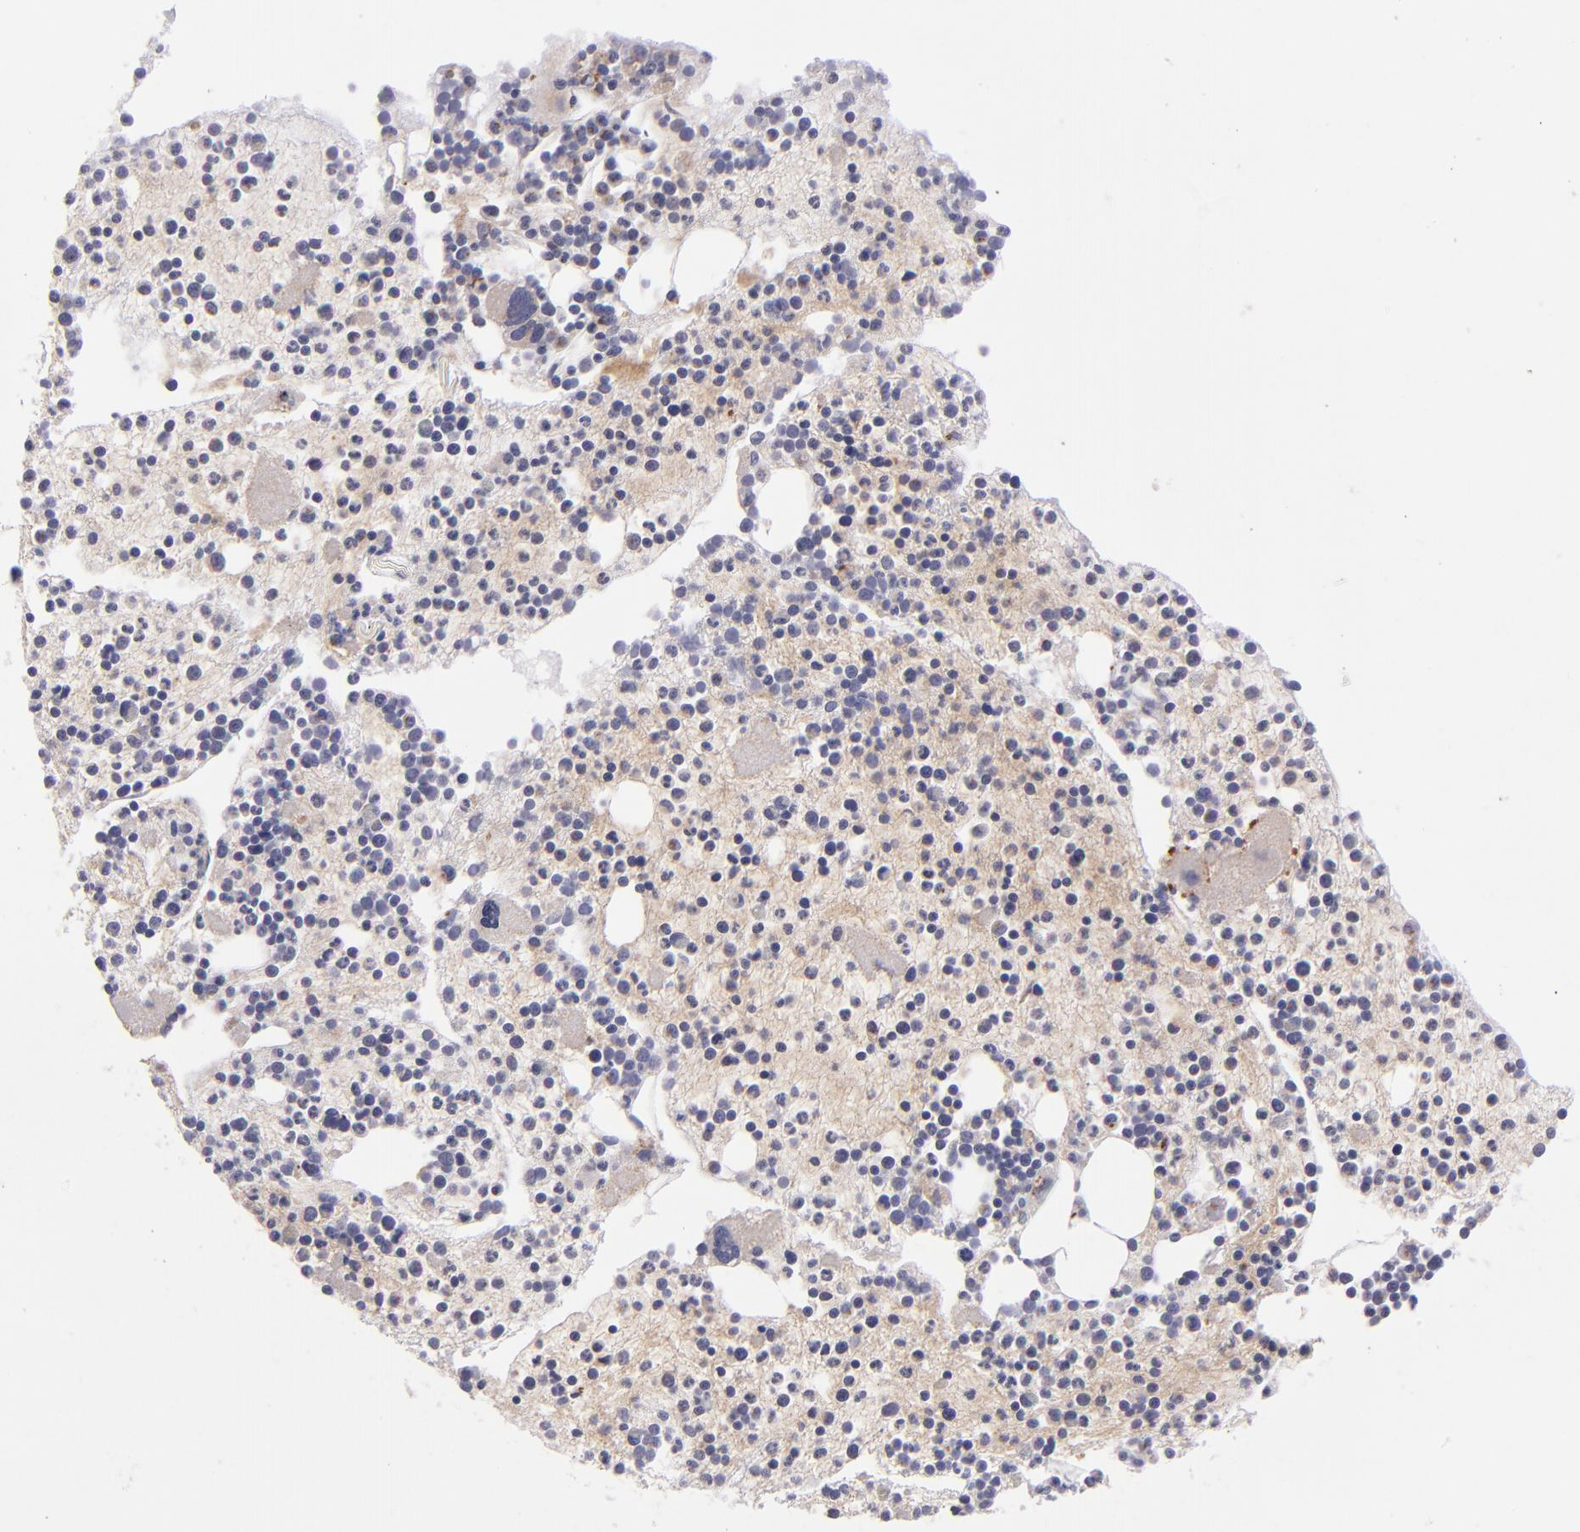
{"staining": {"intensity": "moderate", "quantity": "<25%", "location": "cytoplasmic/membranous"}, "tissue": "bone marrow", "cell_type": "Hematopoietic cells", "image_type": "normal", "snomed": [{"axis": "morphology", "description": "Normal tissue, NOS"}, {"axis": "topography", "description": "Bone marrow"}], "caption": "The histopathology image exhibits immunohistochemical staining of normal bone marrow. There is moderate cytoplasmic/membranous staining is identified in about <25% of hematopoietic cells.", "gene": "TRAF3", "patient": {"sex": "male", "age": 15}}